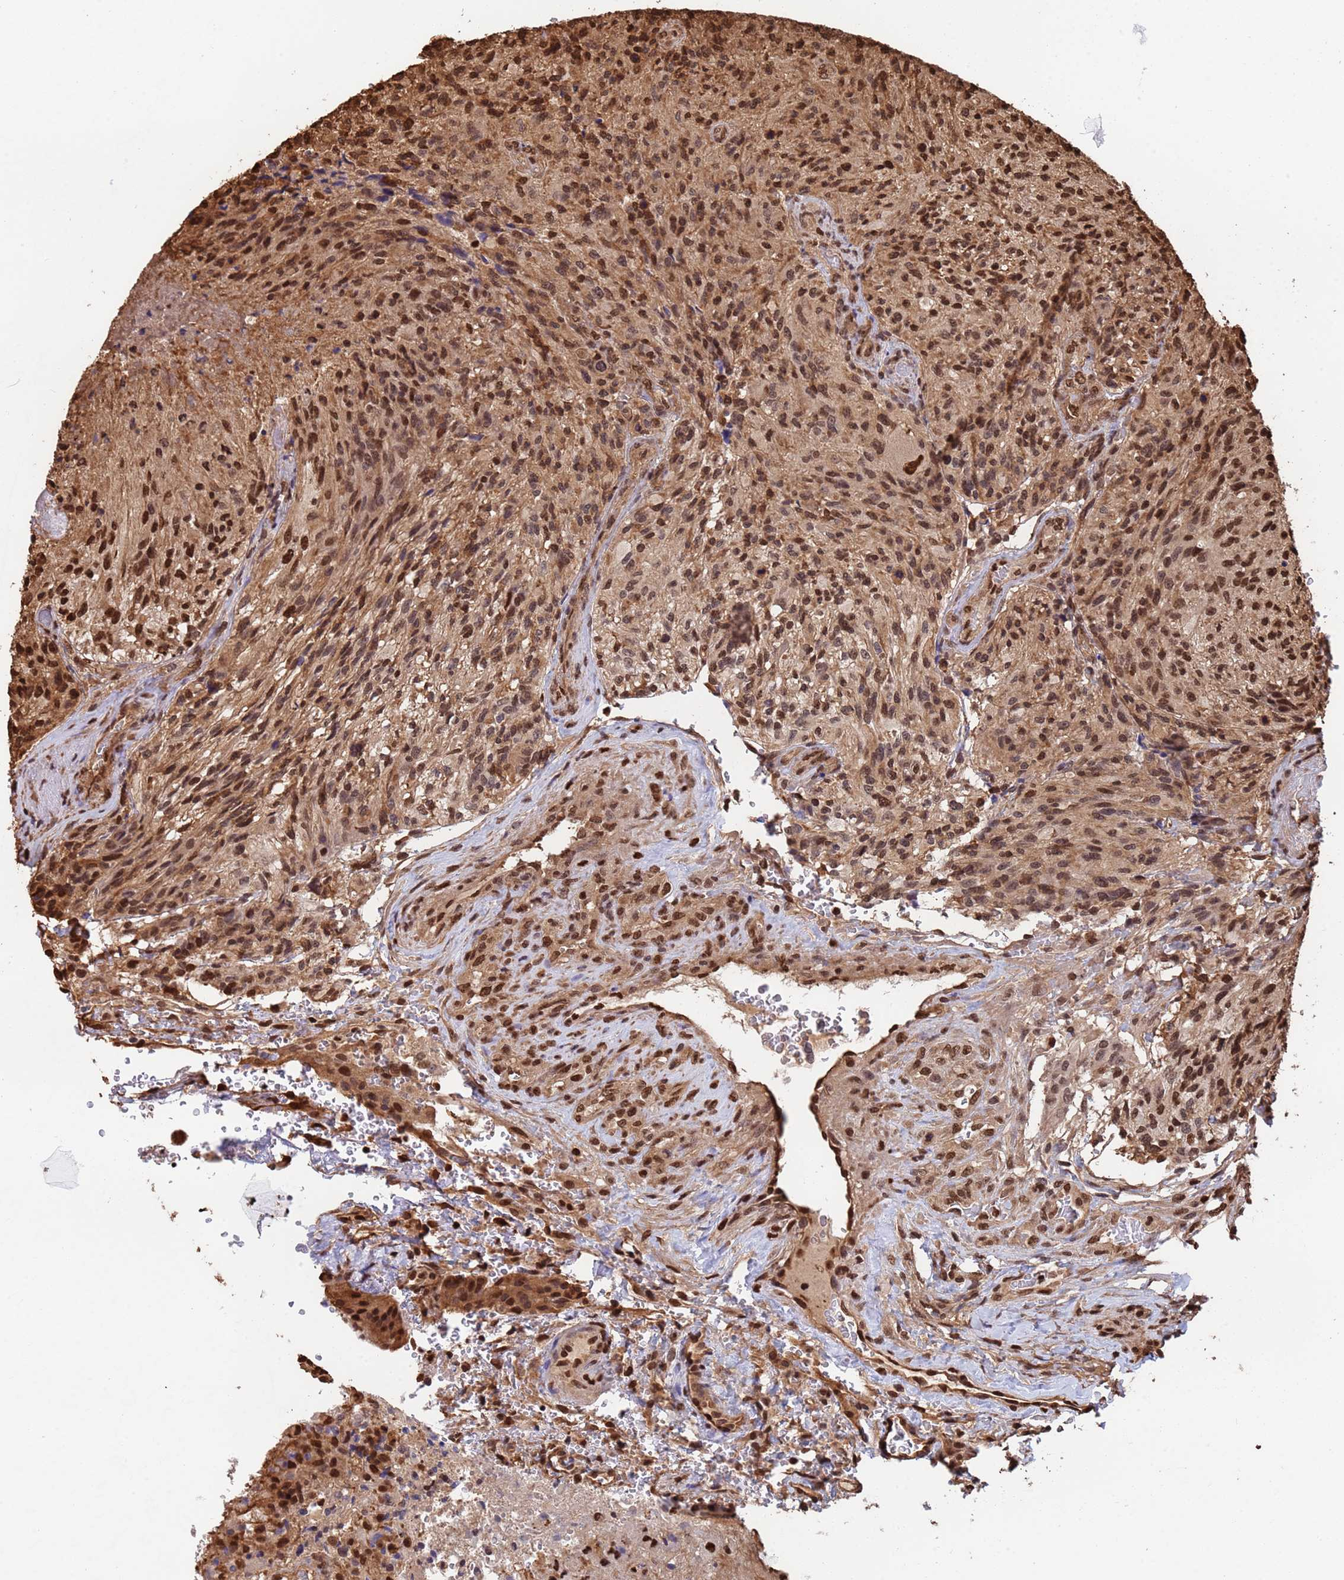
{"staining": {"intensity": "moderate", "quantity": ">75%", "location": "cytoplasmic/membranous,nuclear"}, "tissue": "glioma", "cell_type": "Tumor cells", "image_type": "cancer", "snomed": [{"axis": "morphology", "description": "Normal tissue, NOS"}, {"axis": "morphology", "description": "Glioma, malignant, High grade"}, {"axis": "topography", "description": "Cerebral cortex"}], "caption": "Protein analysis of high-grade glioma (malignant) tissue shows moderate cytoplasmic/membranous and nuclear staining in approximately >75% of tumor cells.", "gene": "SUMO4", "patient": {"sex": "male", "age": 56}}